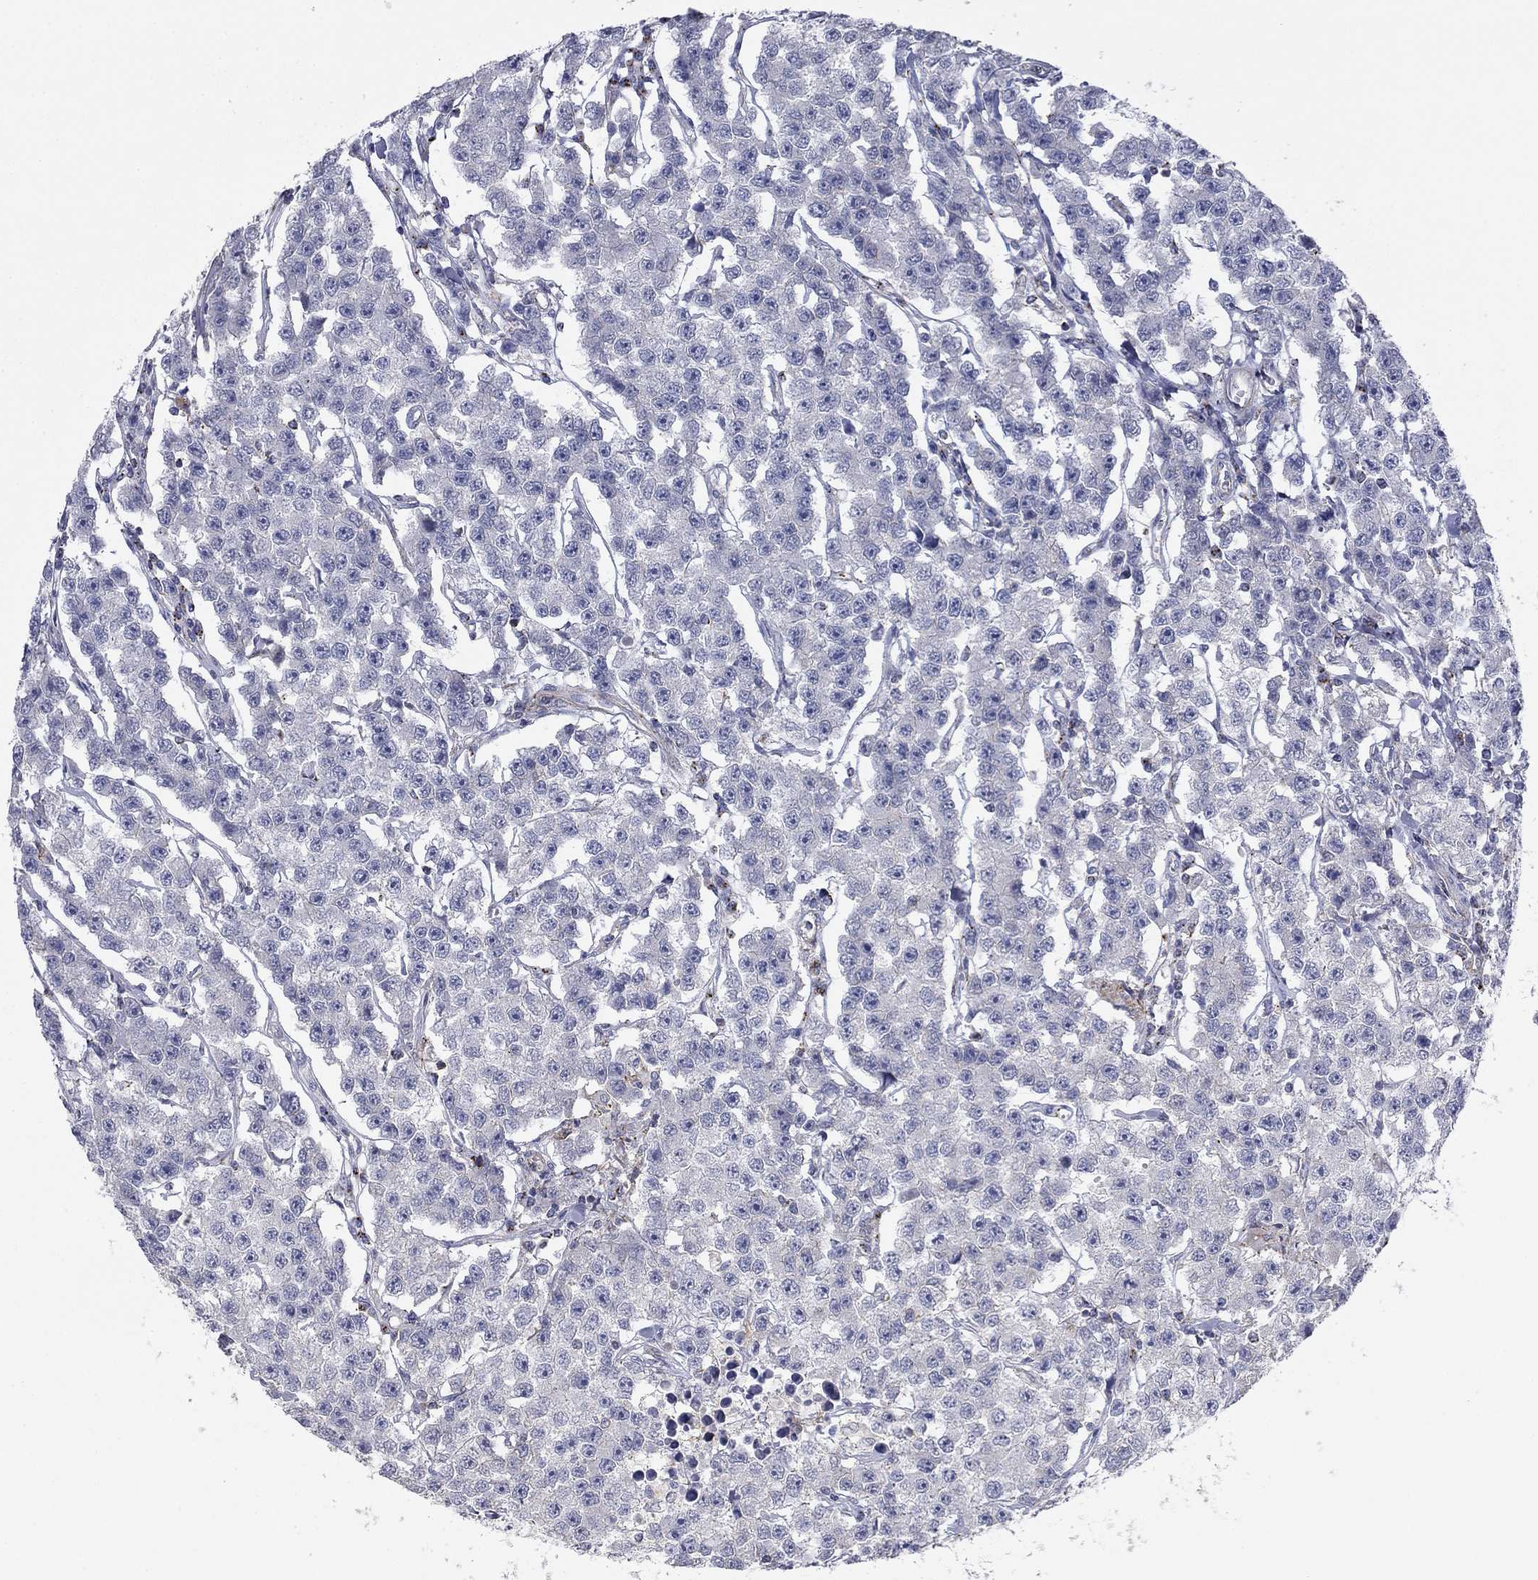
{"staining": {"intensity": "negative", "quantity": "none", "location": "none"}, "tissue": "testis cancer", "cell_type": "Tumor cells", "image_type": "cancer", "snomed": [{"axis": "morphology", "description": "Seminoma, NOS"}, {"axis": "topography", "description": "Testis"}], "caption": "An immunohistochemistry (IHC) histopathology image of testis cancer is shown. There is no staining in tumor cells of testis cancer.", "gene": "SEPTIN3", "patient": {"sex": "male", "age": 59}}